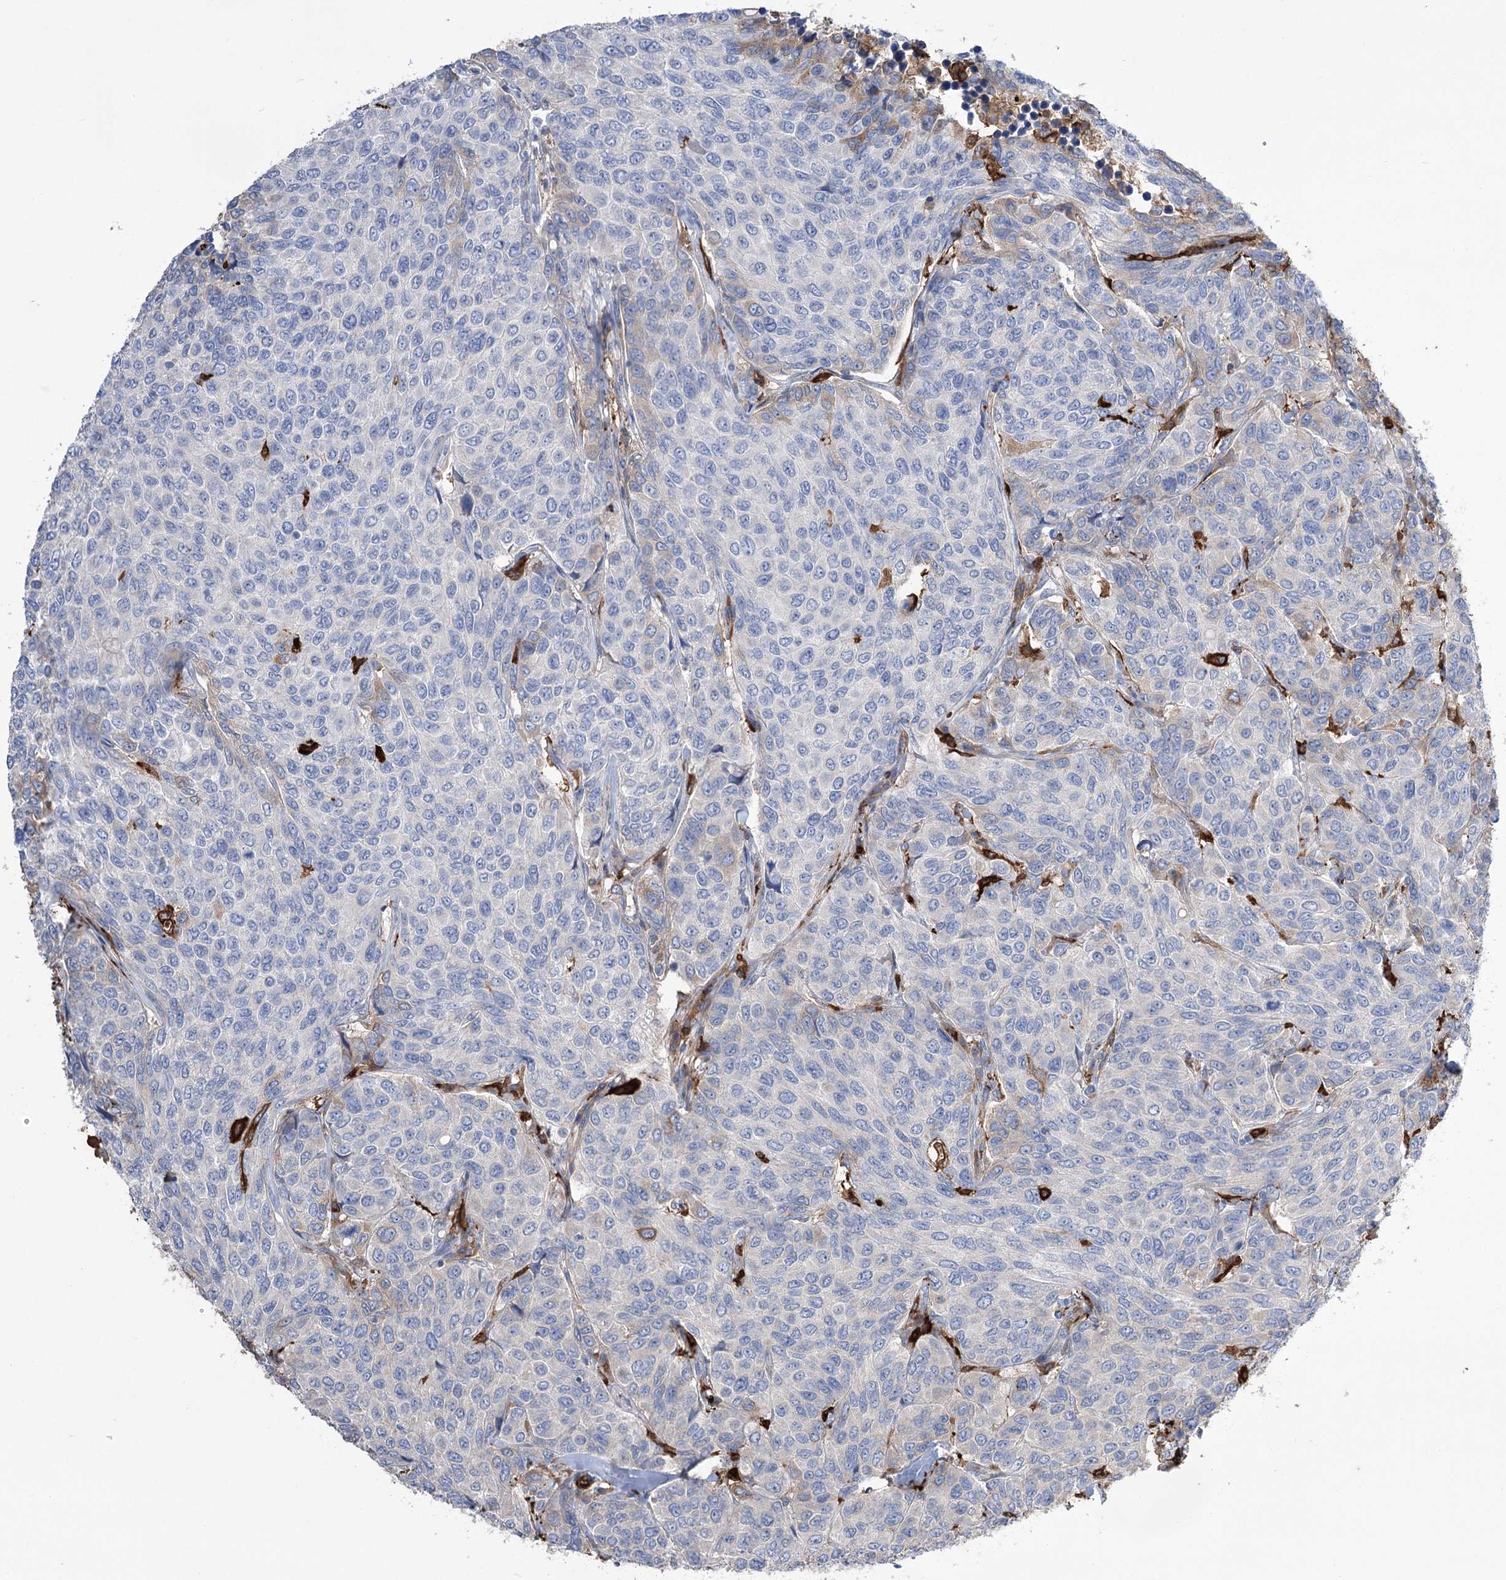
{"staining": {"intensity": "negative", "quantity": "none", "location": "none"}, "tissue": "breast cancer", "cell_type": "Tumor cells", "image_type": "cancer", "snomed": [{"axis": "morphology", "description": "Duct carcinoma"}, {"axis": "topography", "description": "Breast"}], "caption": "Immunohistochemistry image of breast cancer stained for a protein (brown), which displays no positivity in tumor cells. (Brightfield microscopy of DAB (3,3'-diaminobenzidine) immunohistochemistry (IHC) at high magnification).", "gene": "ZNF622", "patient": {"sex": "female", "age": 55}}